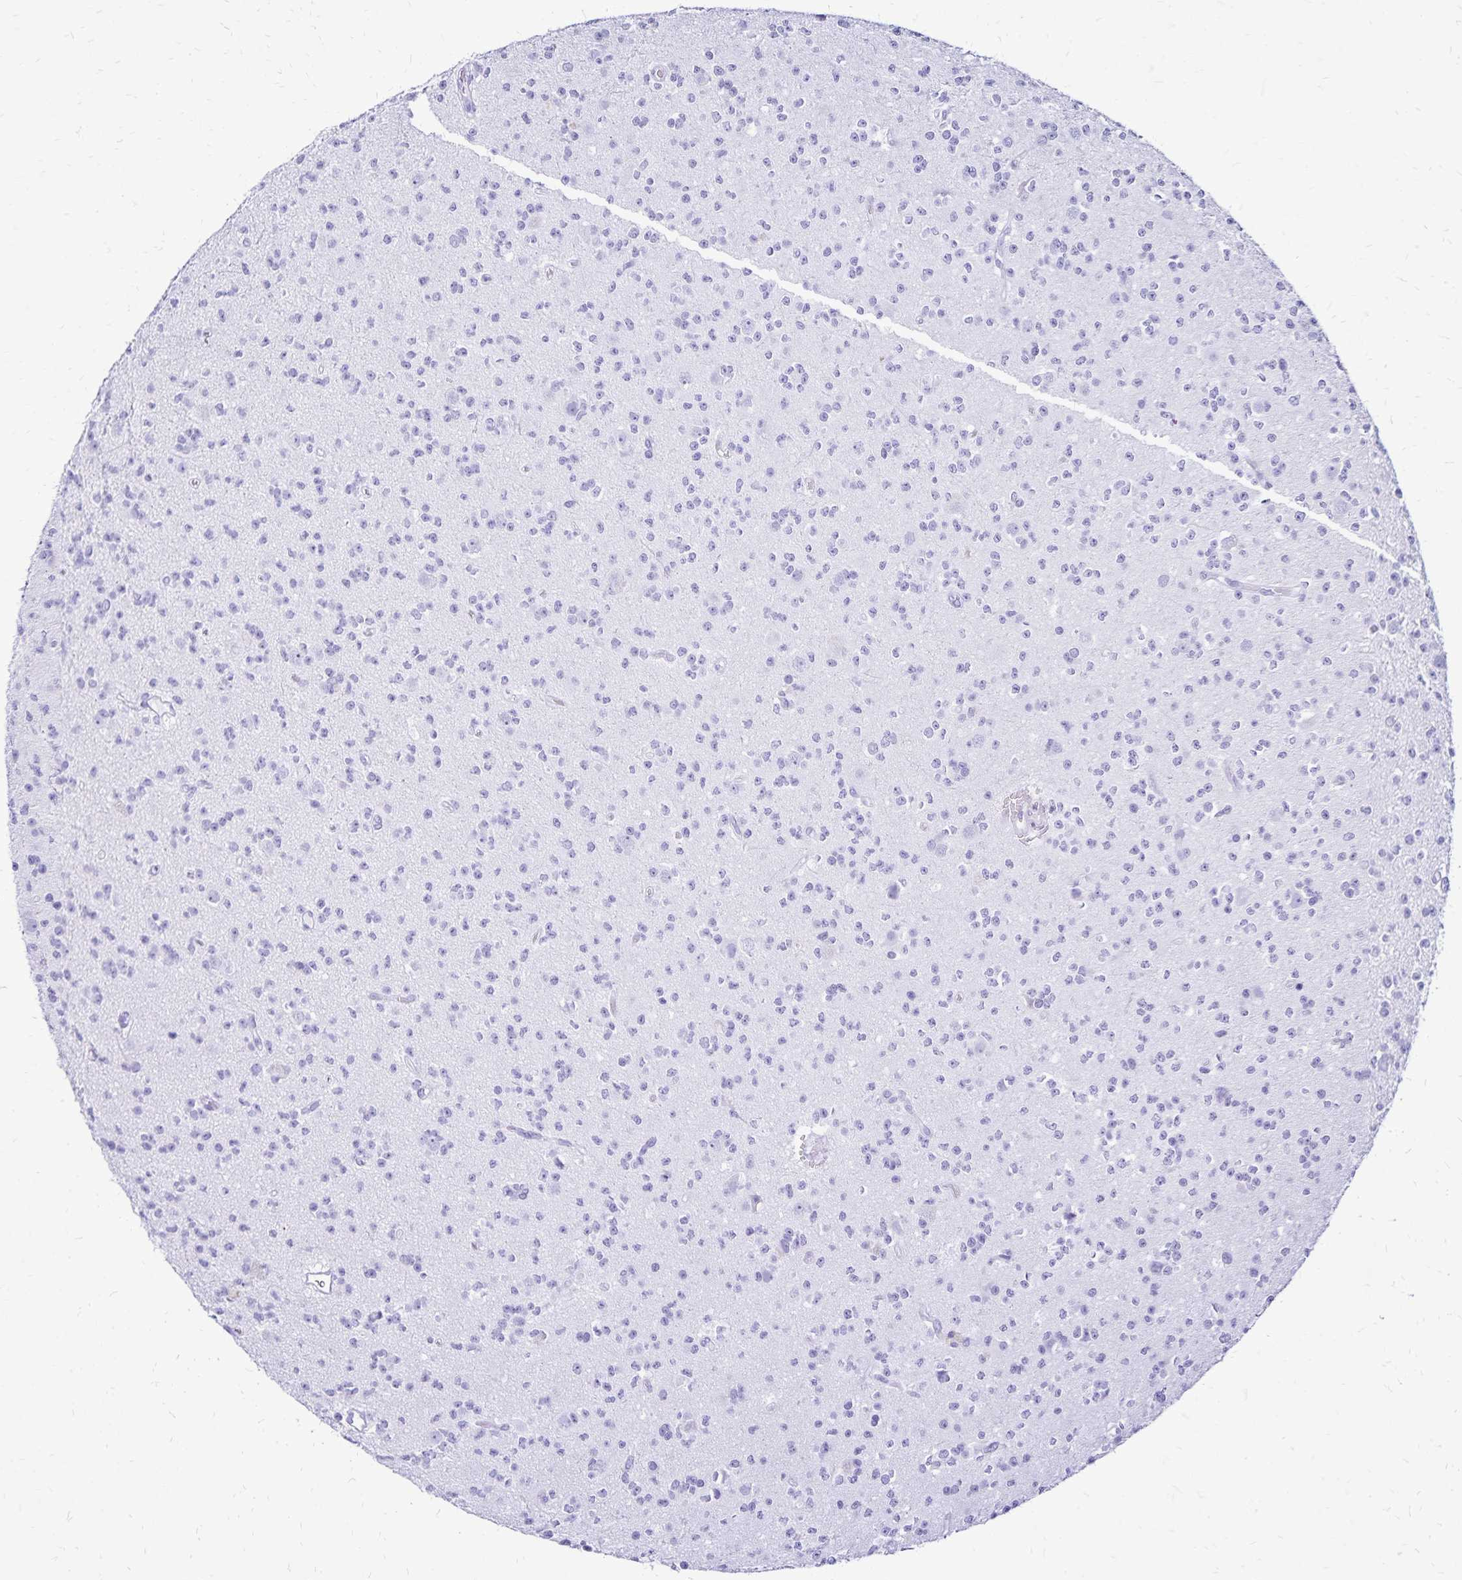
{"staining": {"intensity": "negative", "quantity": "none", "location": "none"}, "tissue": "glioma", "cell_type": "Tumor cells", "image_type": "cancer", "snomed": [{"axis": "morphology", "description": "Glioma, malignant, High grade"}, {"axis": "topography", "description": "Brain"}], "caption": "DAB immunohistochemical staining of malignant high-grade glioma exhibits no significant expression in tumor cells. (DAB (3,3'-diaminobenzidine) IHC visualized using brightfield microscopy, high magnification).", "gene": "LIN28B", "patient": {"sex": "male", "age": 36}}